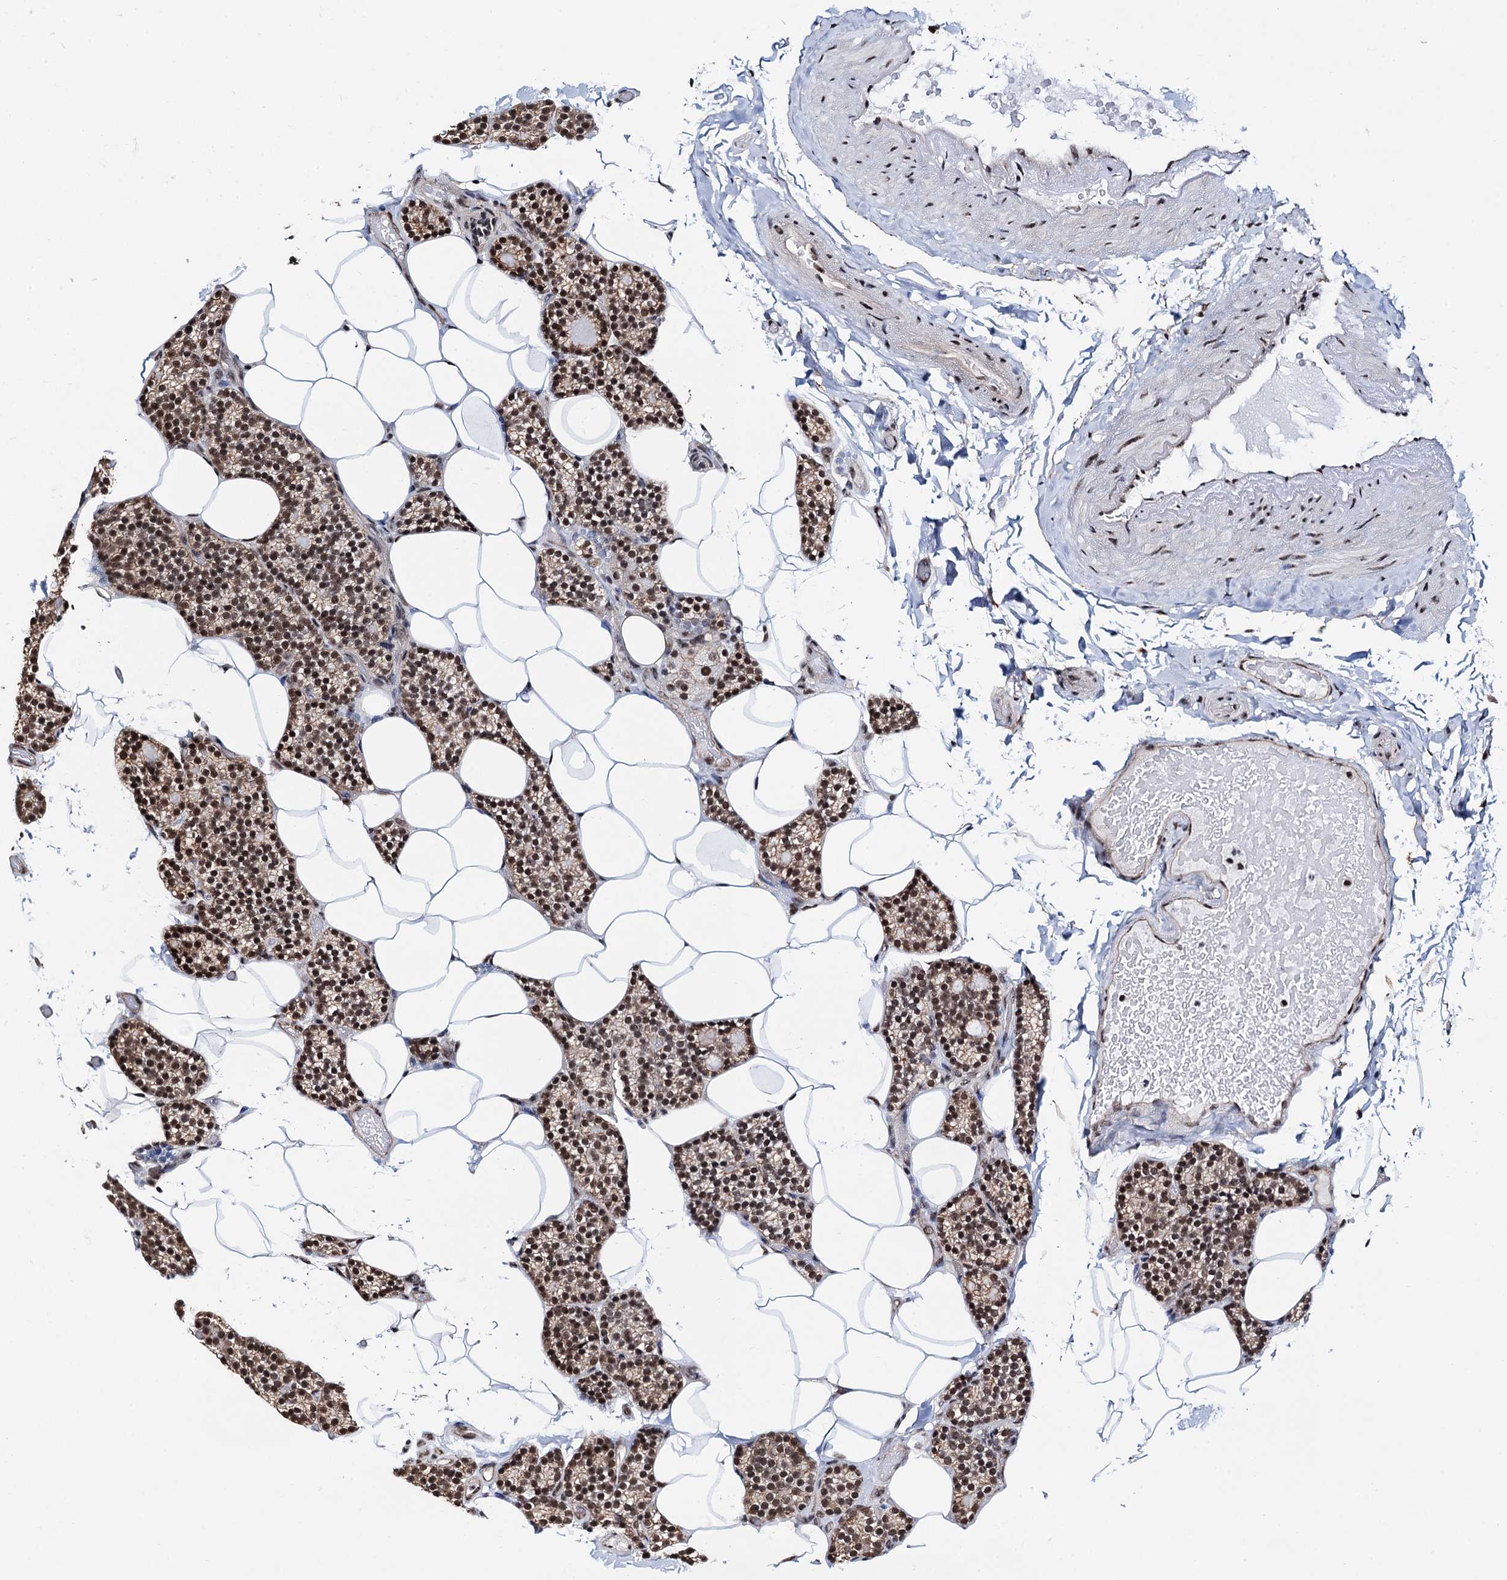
{"staining": {"intensity": "moderate", "quantity": ">75%", "location": "nuclear"}, "tissue": "parathyroid gland", "cell_type": "Glandular cells", "image_type": "normal", "snomed": [{"axis": "morphology", "description": "Normal tissue, NOS"}, {"axis": "topography", "description": "Parathyroid gland"}], "caption": "The histopathology image demonstrates staining of normal parathyroid gland, revealing moderate nuclear protein positivity (brown color) within glandular cells.", "gene": "ZNF609", "patient": {"sex": "male", "age": 52}}